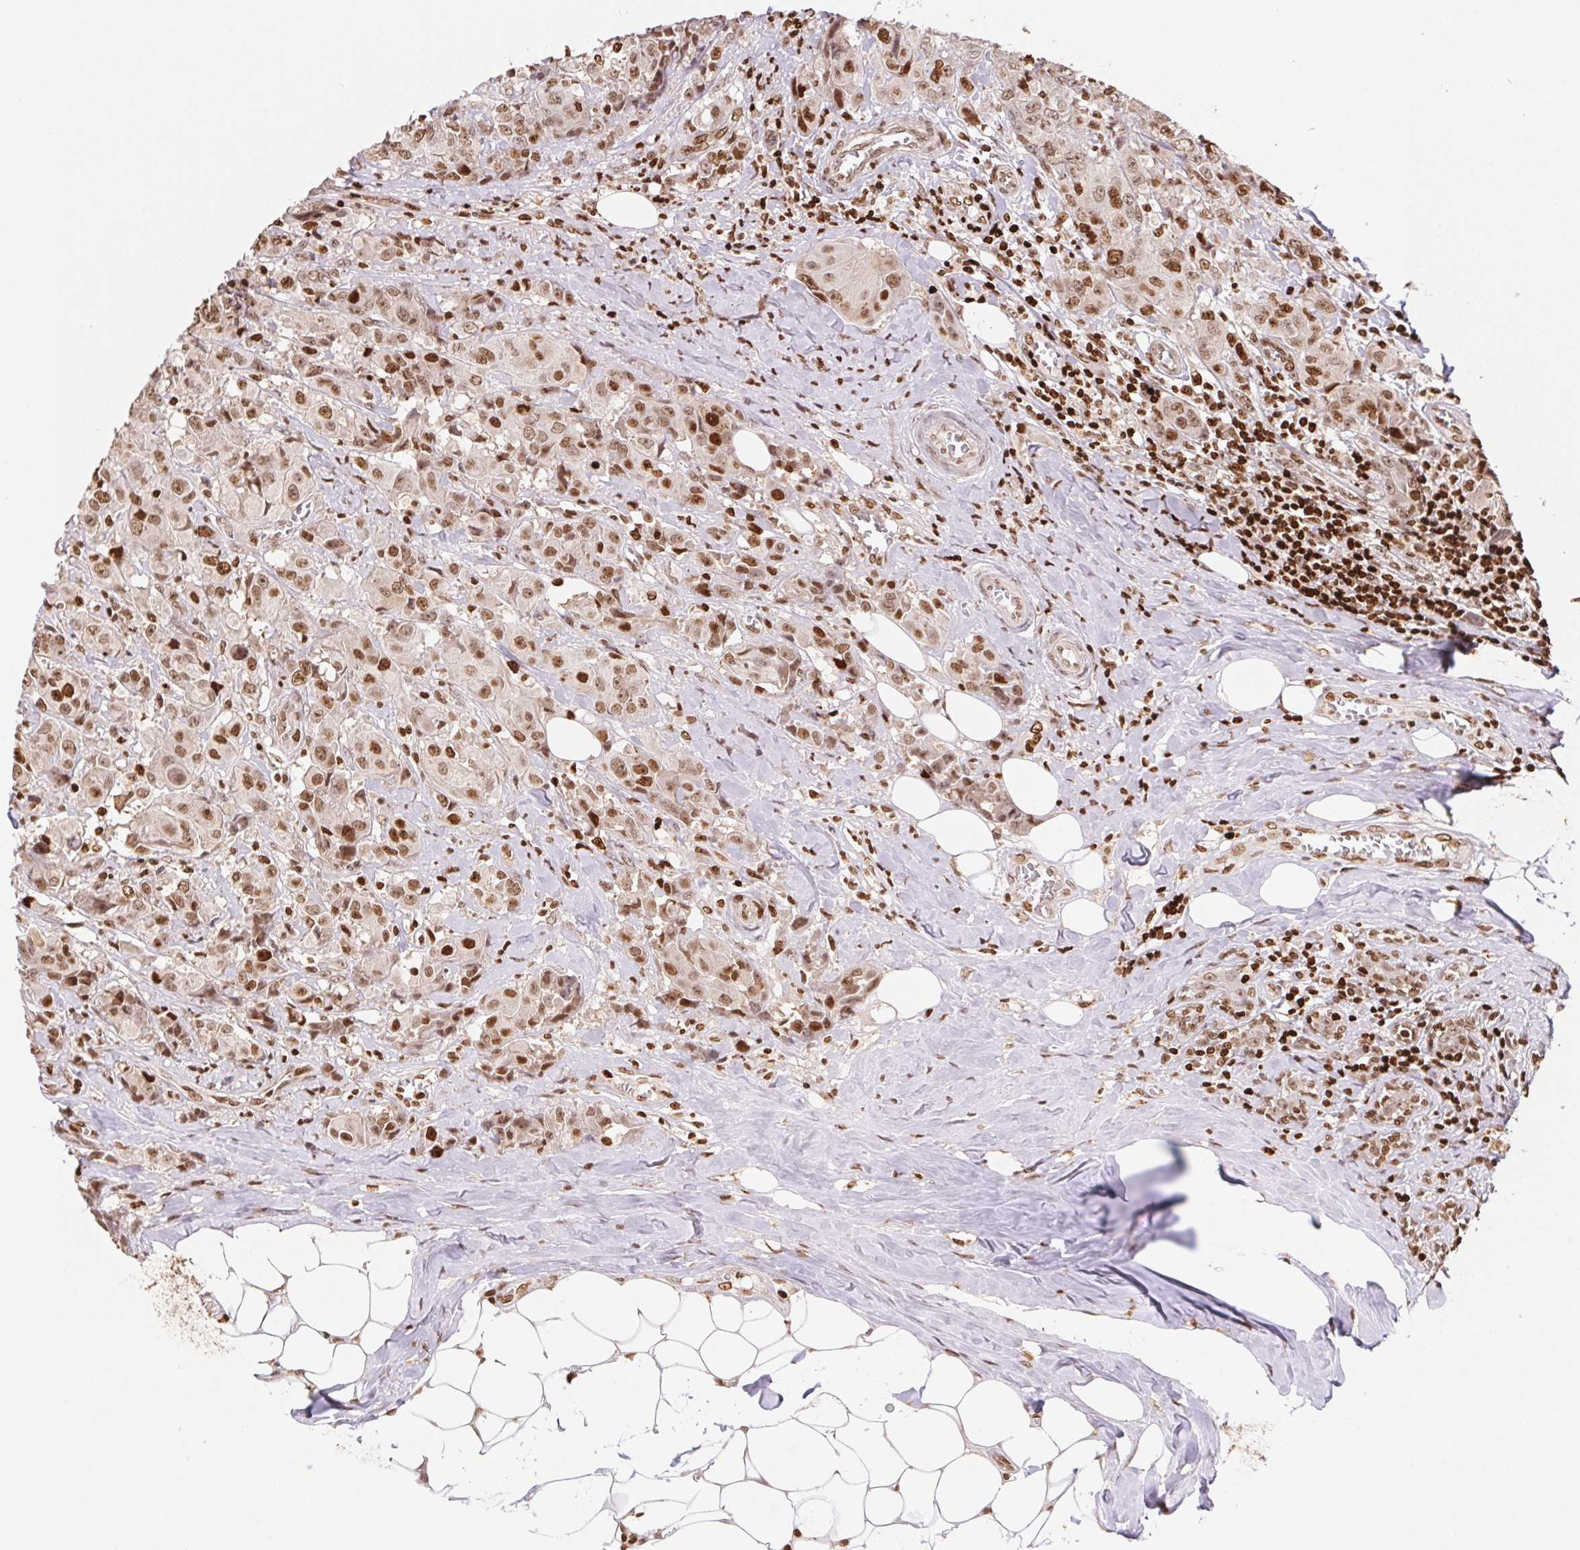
{"staining": {"intensity": "moderate", "quantity": ">75%", "location": "nuclear"}, "tissue": "breast cancer", "cell_type": "Tumor cells", "image_type": "cancer", "snomed": [{"axis": "morphology", "description": "Normal tissue, NOS"}, {"axis": "morphology", "description": "Duct carcinoma"}, {"axis": "topography", "description": "Breast"}], "caption": "Immunohistochemistry photomicrograph of breast cancer stained for a protein (brown), which demonstrates medium levels of moderate nuclear expression in about >75% of tumor cells.", "gene": "POLD3", "patient": {"sex": "female", "age": 43}}